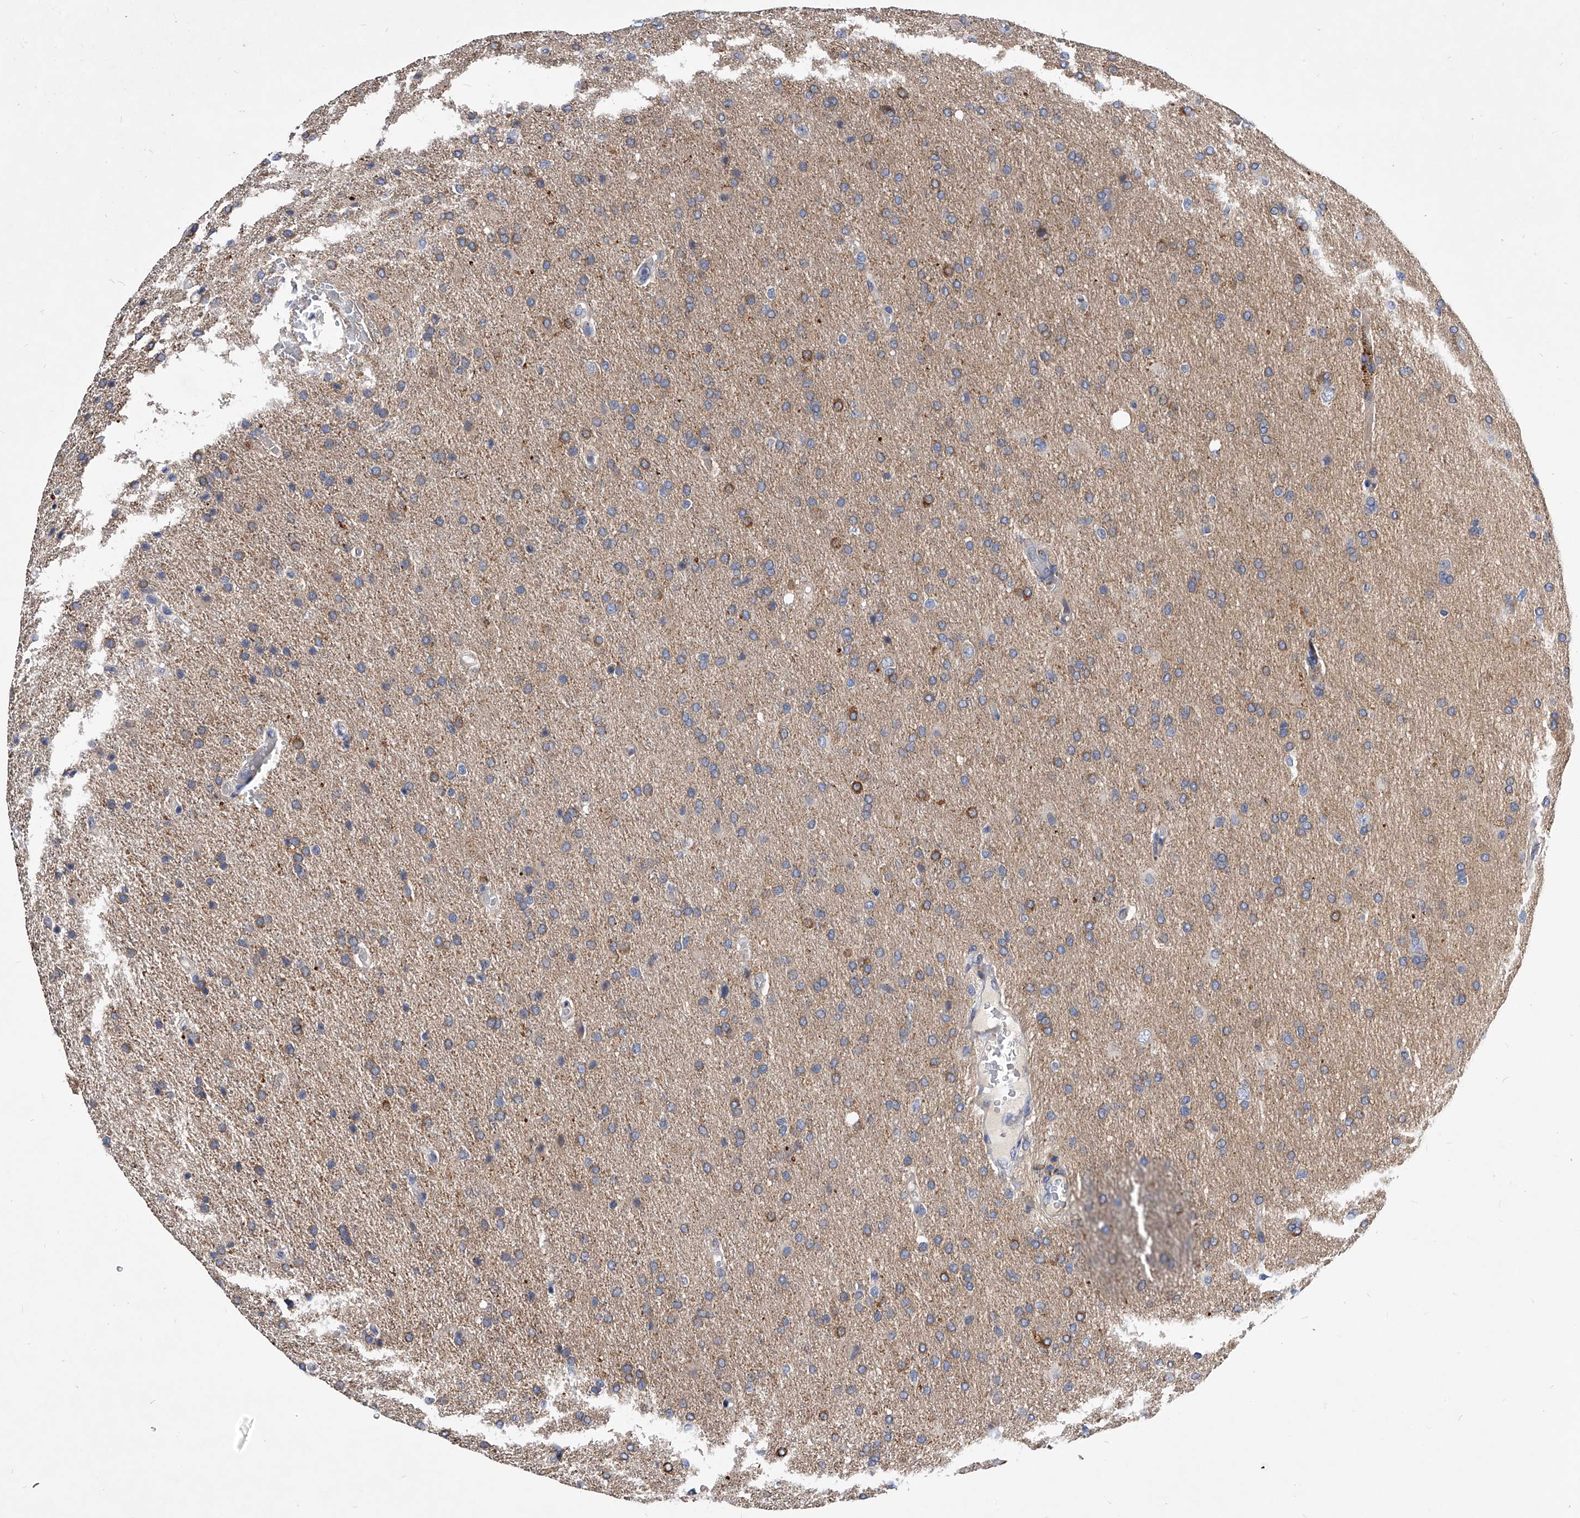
{"staining": {"intensity": "moderate", "quantity": "<25%", "location": "cytoplasmic/membranous"}, "tissue": "glioma", "cell_type": "Tumor cells", "image_type": "cancer", "snomed": [{"axis": "morphology", "description": "Glioma, malignant, High grade"}, {"axis": "topography", "description": "Brain"}], "caption": "Malignant glioma (high-grade) stained for a protein shows moderate cytoplasmic/membranous positivity in tumor cells. The staining is performed using DAB brown chromogen to label protein expression. The nuclei are counter-stained blue using hematoxylin.", "gene": "ARL4C", "patient": {"sex": "male", "age": 72}}